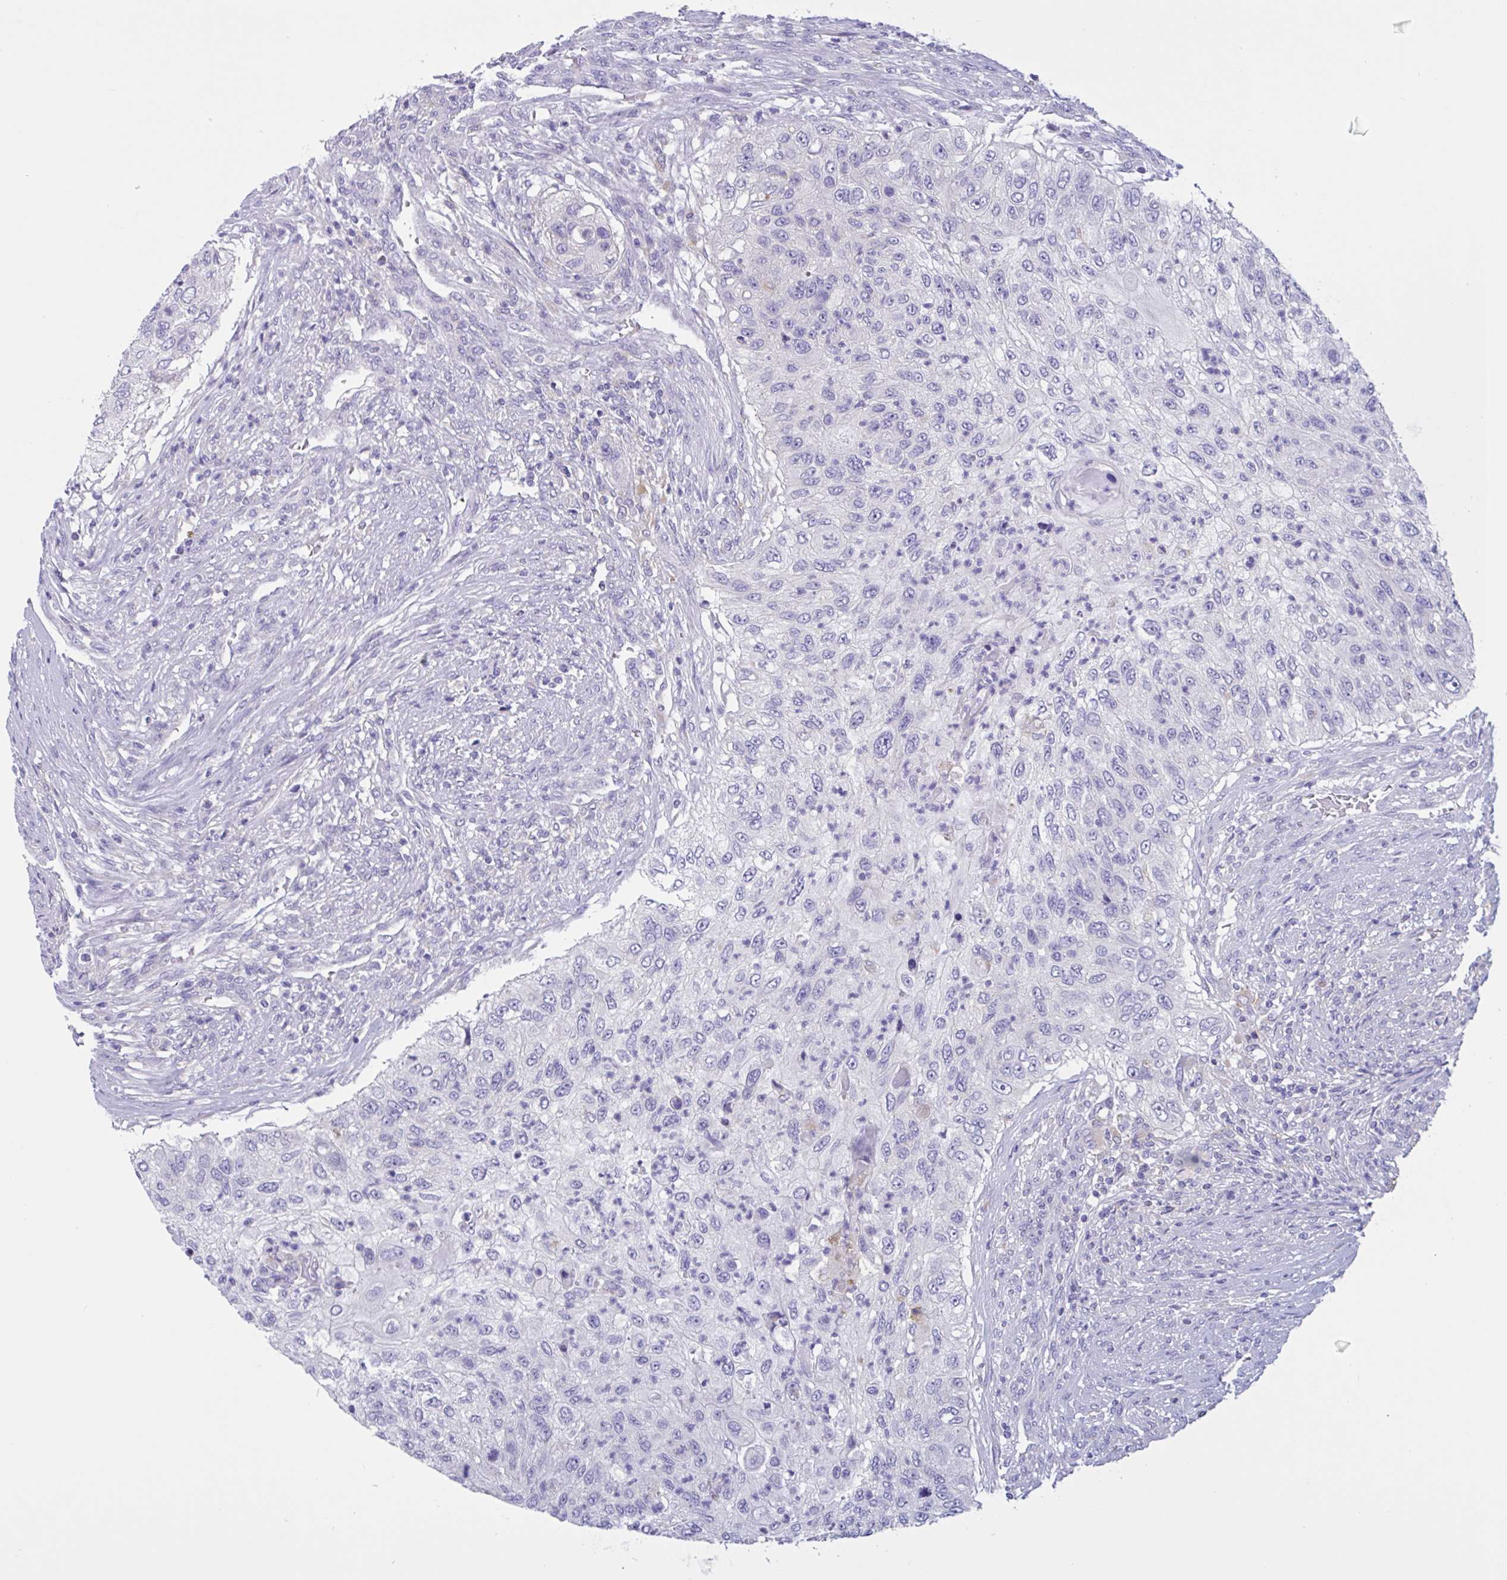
{"staining": {"intensity": "negative", "quantity": "none", "location": "none"}, "tissue": "urothelial cancer", "cell_type": "Tumor cells", "image_type": "cancer", "snomed": [{"axis": "morphology", "description": "Urothelial carcinoma, High grade"}, {"axis": "topography", "description": "Urinary bladder"}], "caption": "IHC histopathology image of neoplastic tissue: human urothelial cancer stained with DAB (3,3'-diaminobenzidine) displays no significant protein expression in tumor cells.", "gene": "RPL22L1", "patient": {"sex": "female", "age": 60}}